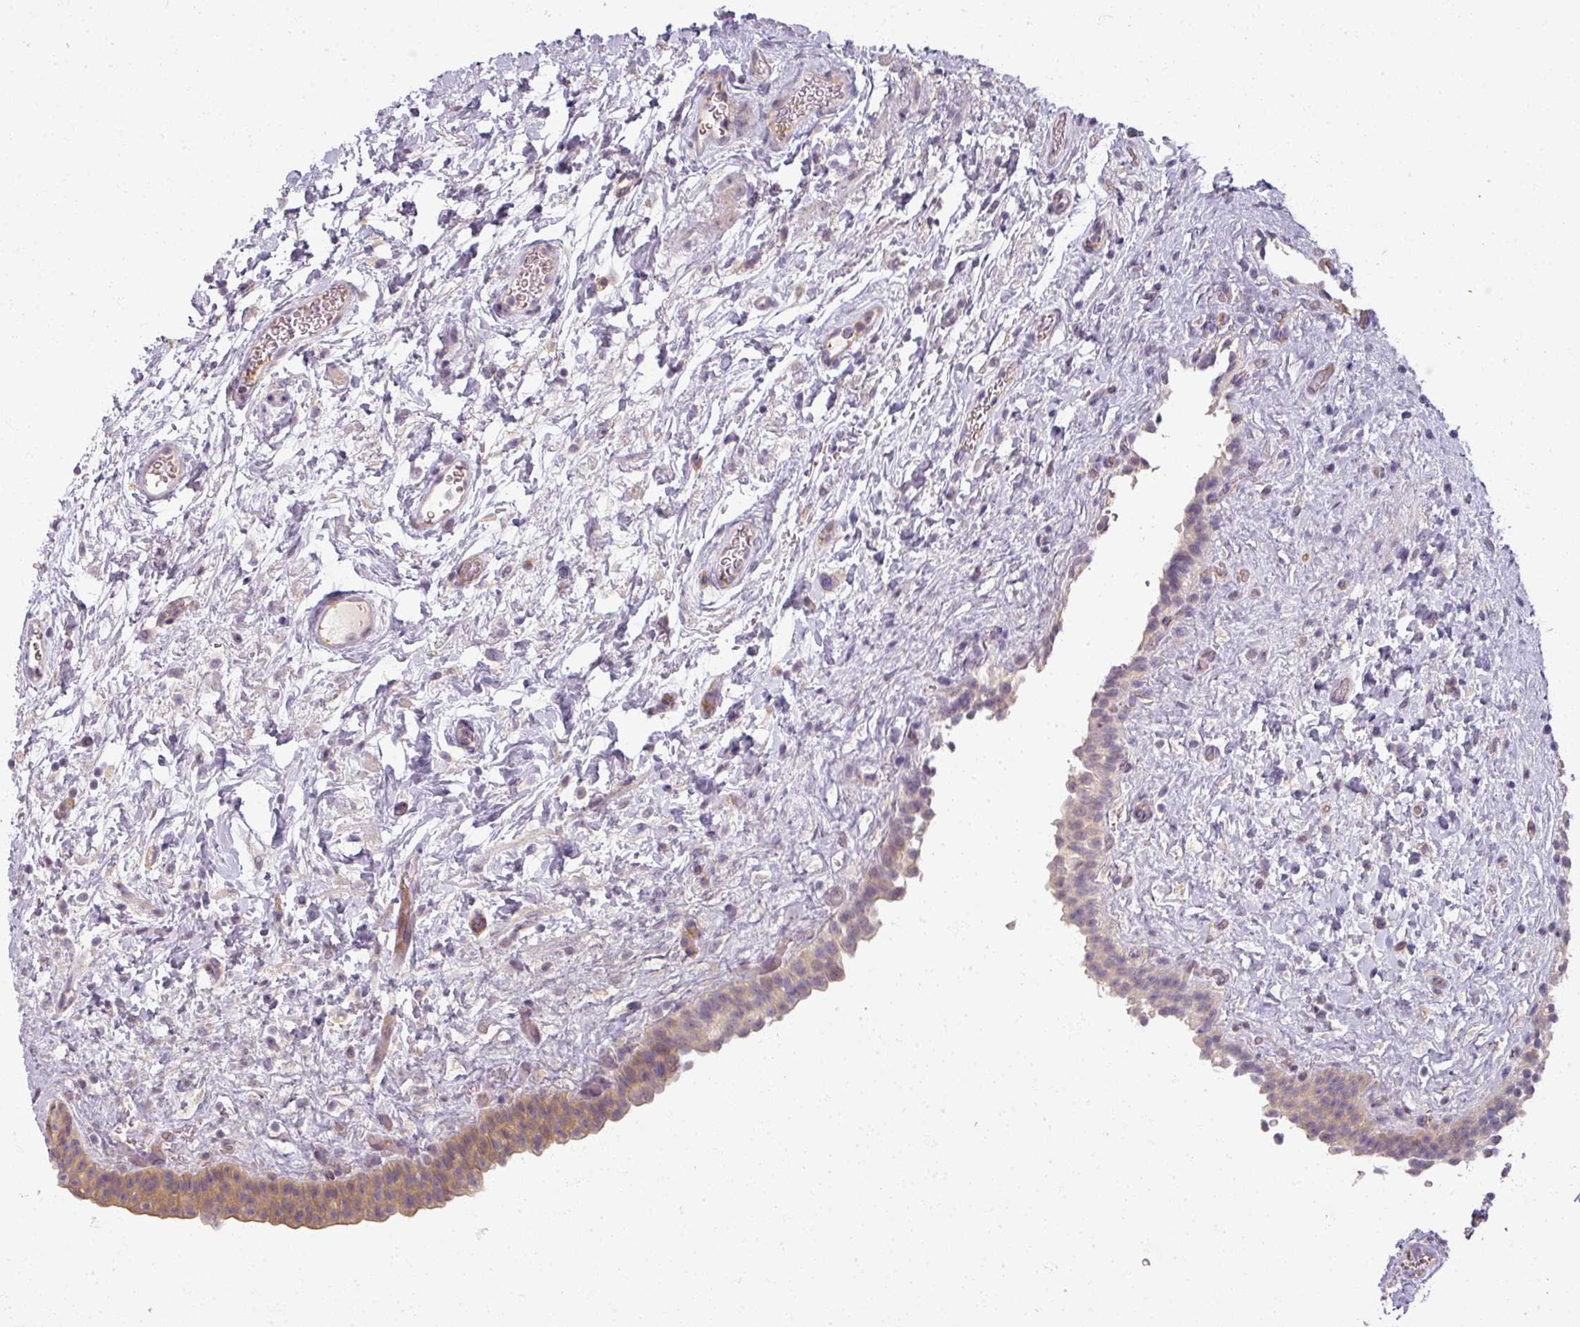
{"staining": {"intensity": "weak", "quantity": "25%-75%", "location": "cytoplasmic/membranous,nuclear"}, "tissue": "urinary bladder", "cell_type": "Urothelial cells", "image_type": "normal", "snomed": [{"axis": "morphology", "description": "Normal tissue, NOS"}, {"axis": "topography", "description": "Urinary bladder"}], "caption": "Urinary bladder was stained to show a protein in brown. There is low levels of weak cytoplasmic/membranous,nuclear staining in about 25%-75% of urothelial cells.", "gene": "MYMK", "patient": {"sex": "male", "age": 69}}